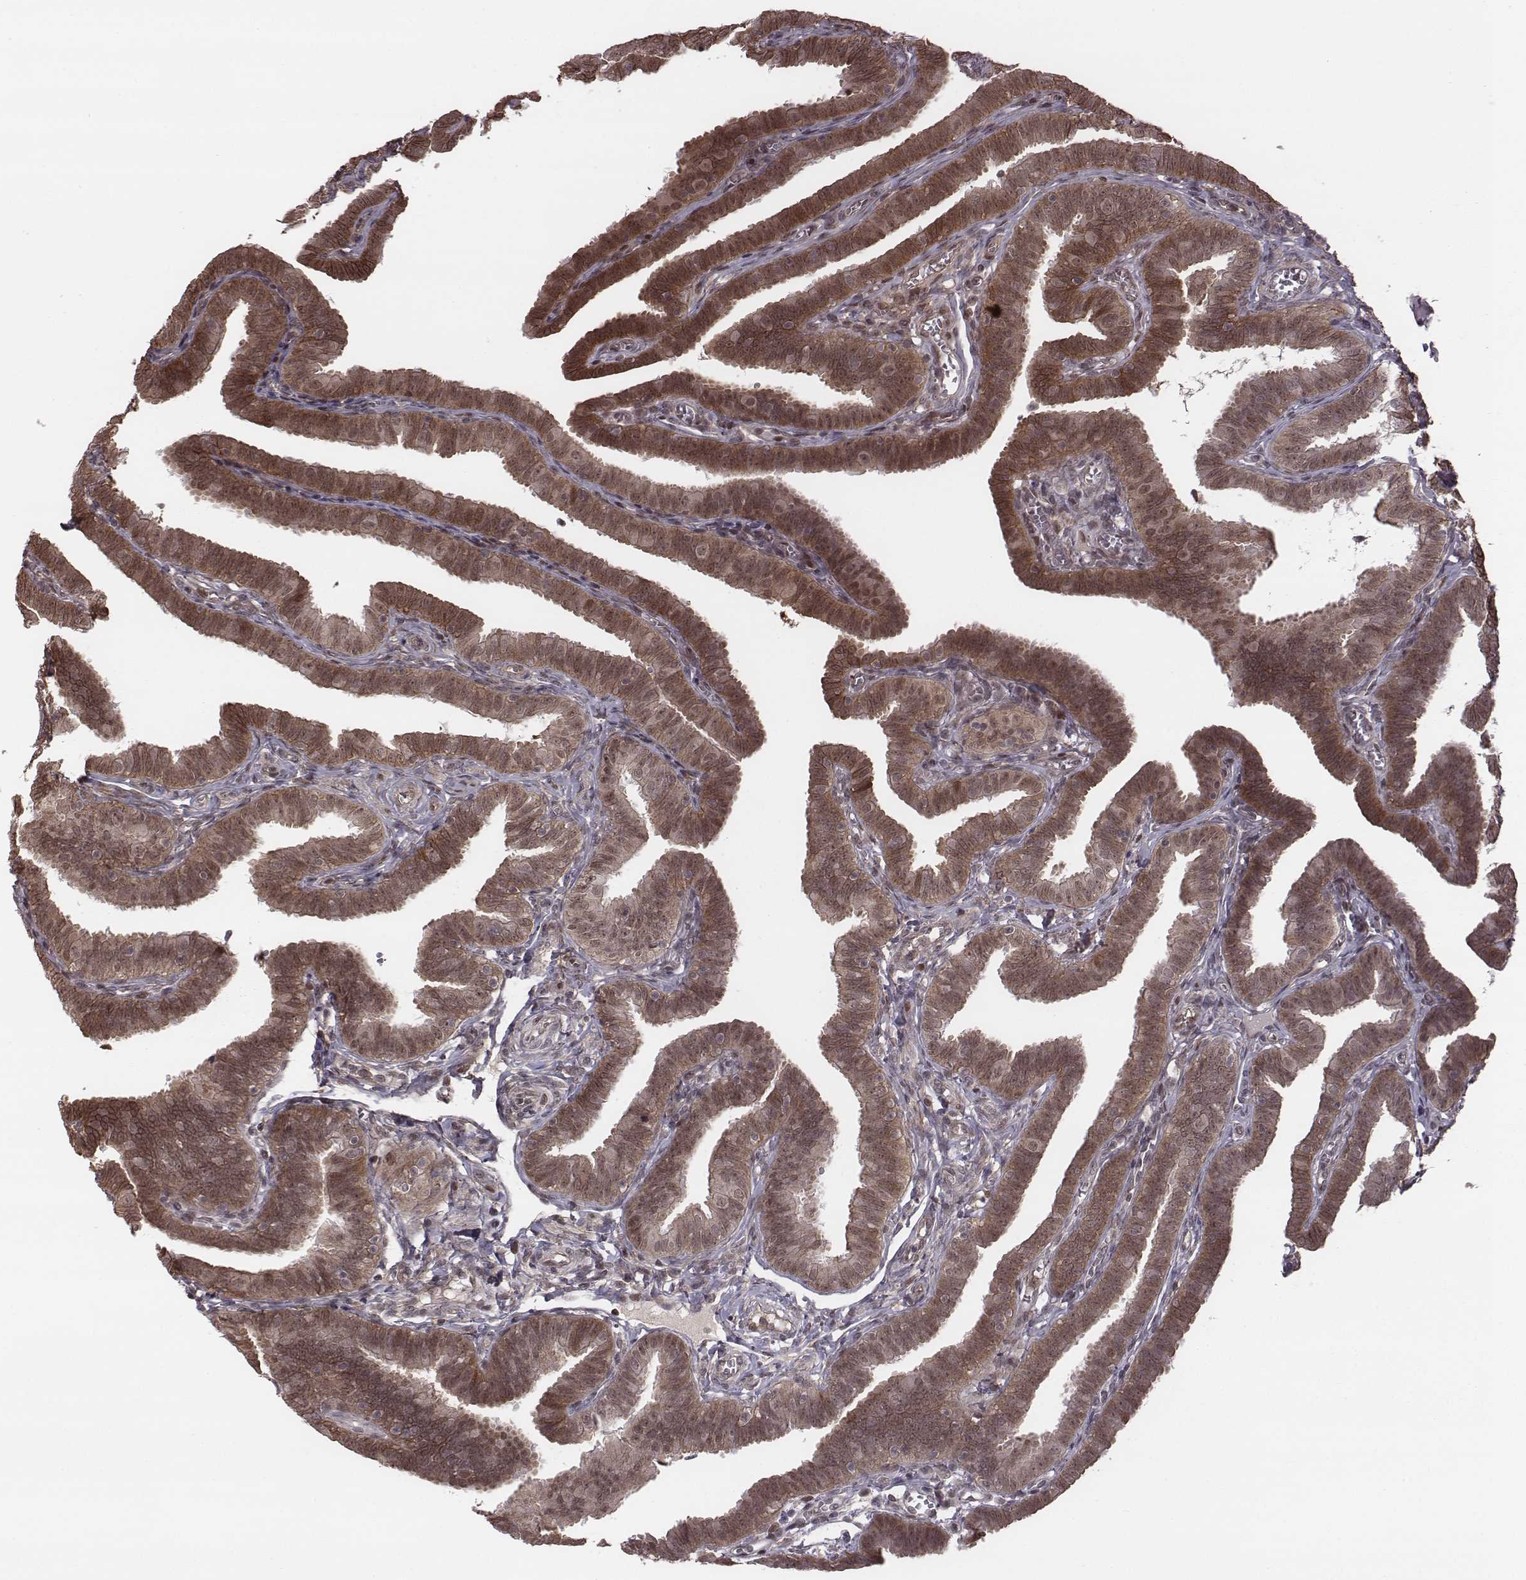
{"staining": {"intensity": "moderate", "quantity": ">75%", "location": "cytoplasmic/membranous"}, "tissue": "fallopian tube", "cell_type": "Glandular cells", "image_type": "normal", "snomed": [{"axis": "morphology", "description": "Normal tissue, NOS"}, {"axis": "topography", "description": "Fallopian tube"}], "caption": "Glandular cells show moderate cytoplasmic/membranous positivity in approximately >75% of cells in unremarkable fallopian tube. (Stains: DAB in brown, nuclei in blue, Microscopy: brightfield microscopy at high magnification).", "gene": "RPL3", "patient": {"sex": "female", "age": 25}}